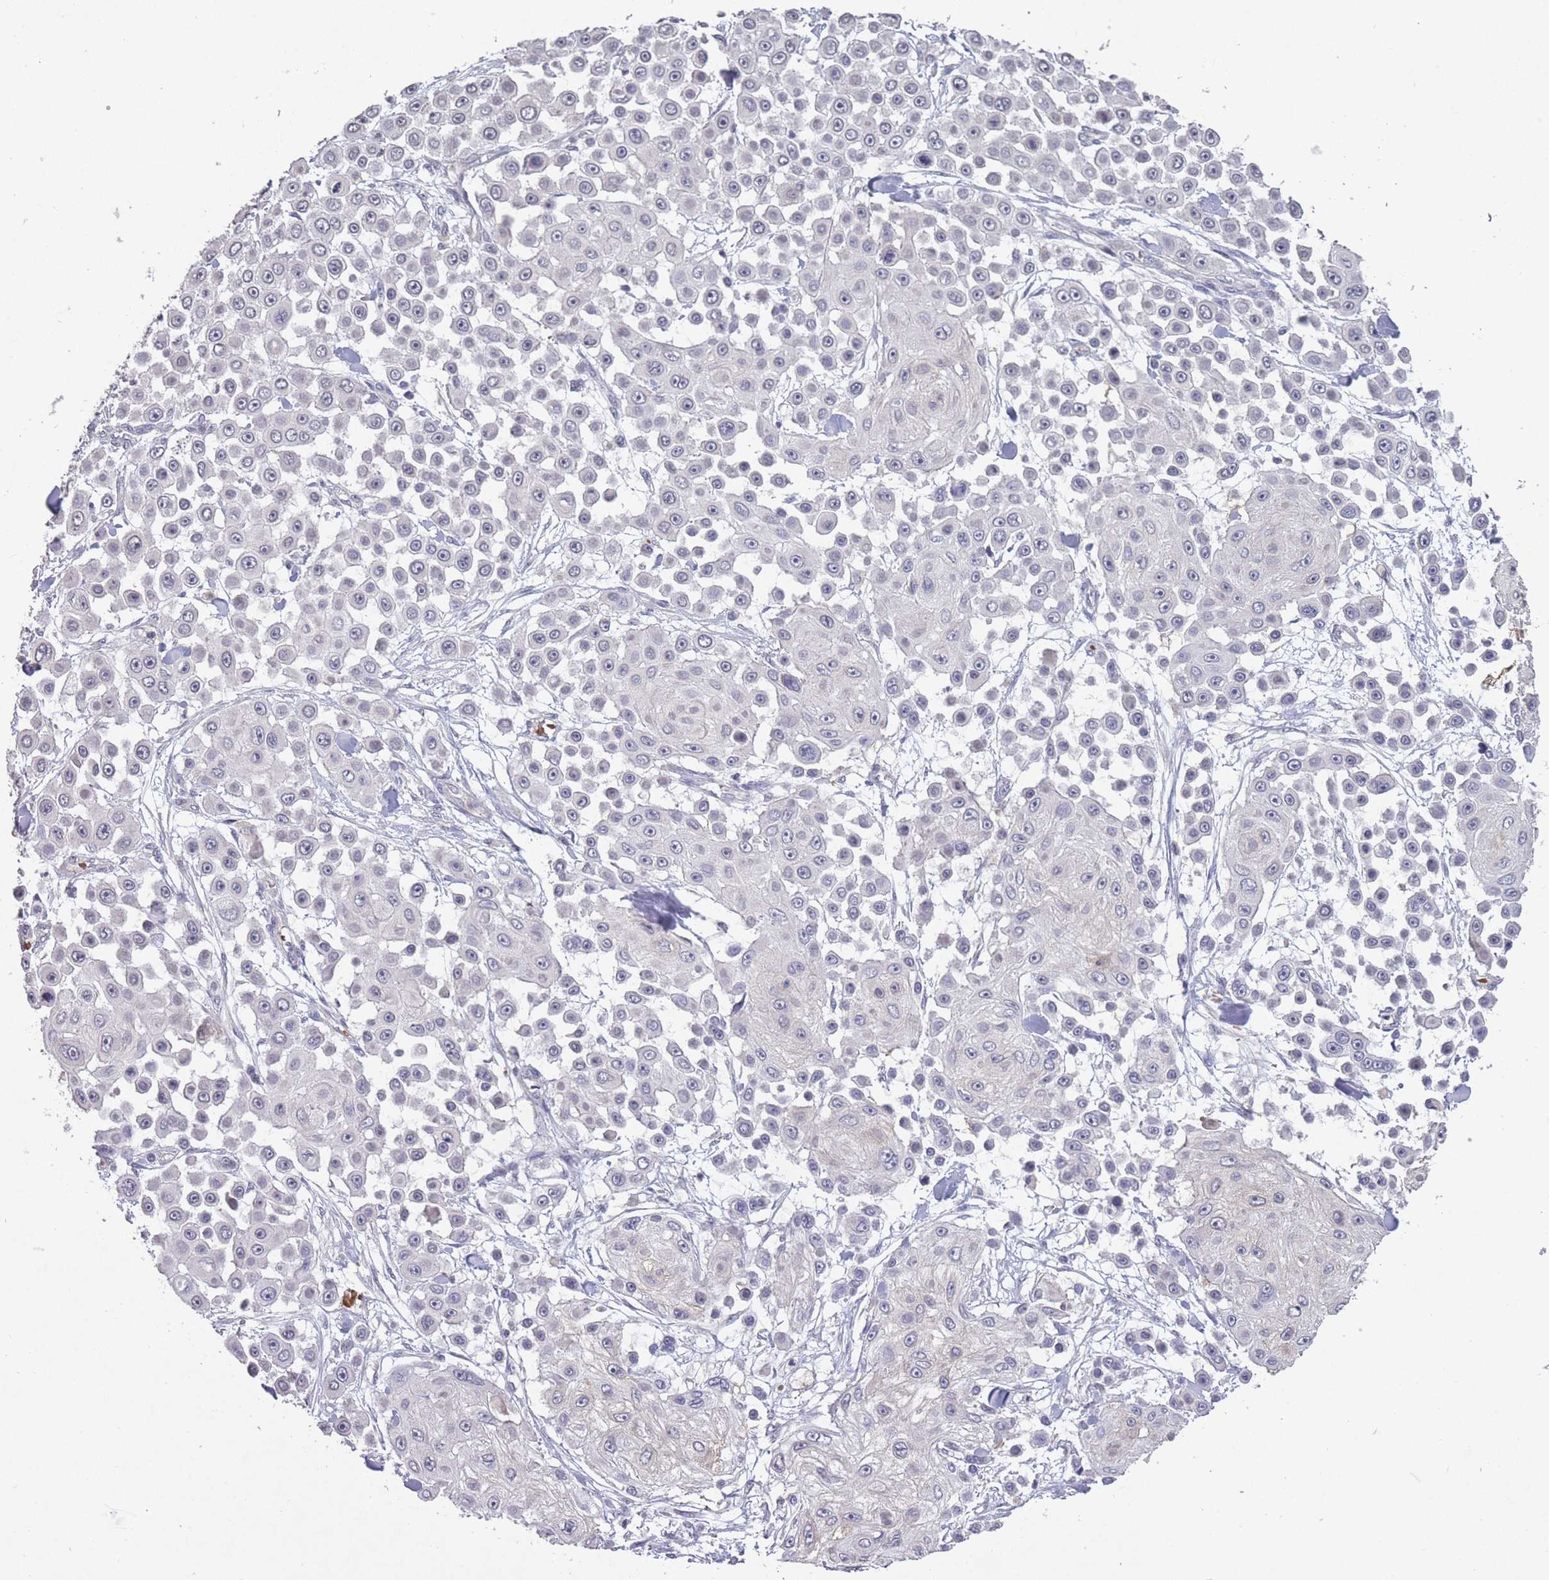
{"staining": {"intensity": "negative", "quantity": "none", "location": "none"}, "tissue": "skin cancer", "cell_type": "Tumor cells", "image_type": "cancer", "snomed": [{"axis": "morphology", "description": "Squamous cell carcinoma, NOS"}, {"axis": "topography", "description": "Skin"}], "caption": "DAB immunohistochemical staining of human squamous cell carcinoma (skin) reveals no significant staining in tumor cells.", "gene": "ADCYAP1R1", "patient": {"sex": "male", "age": 67}}